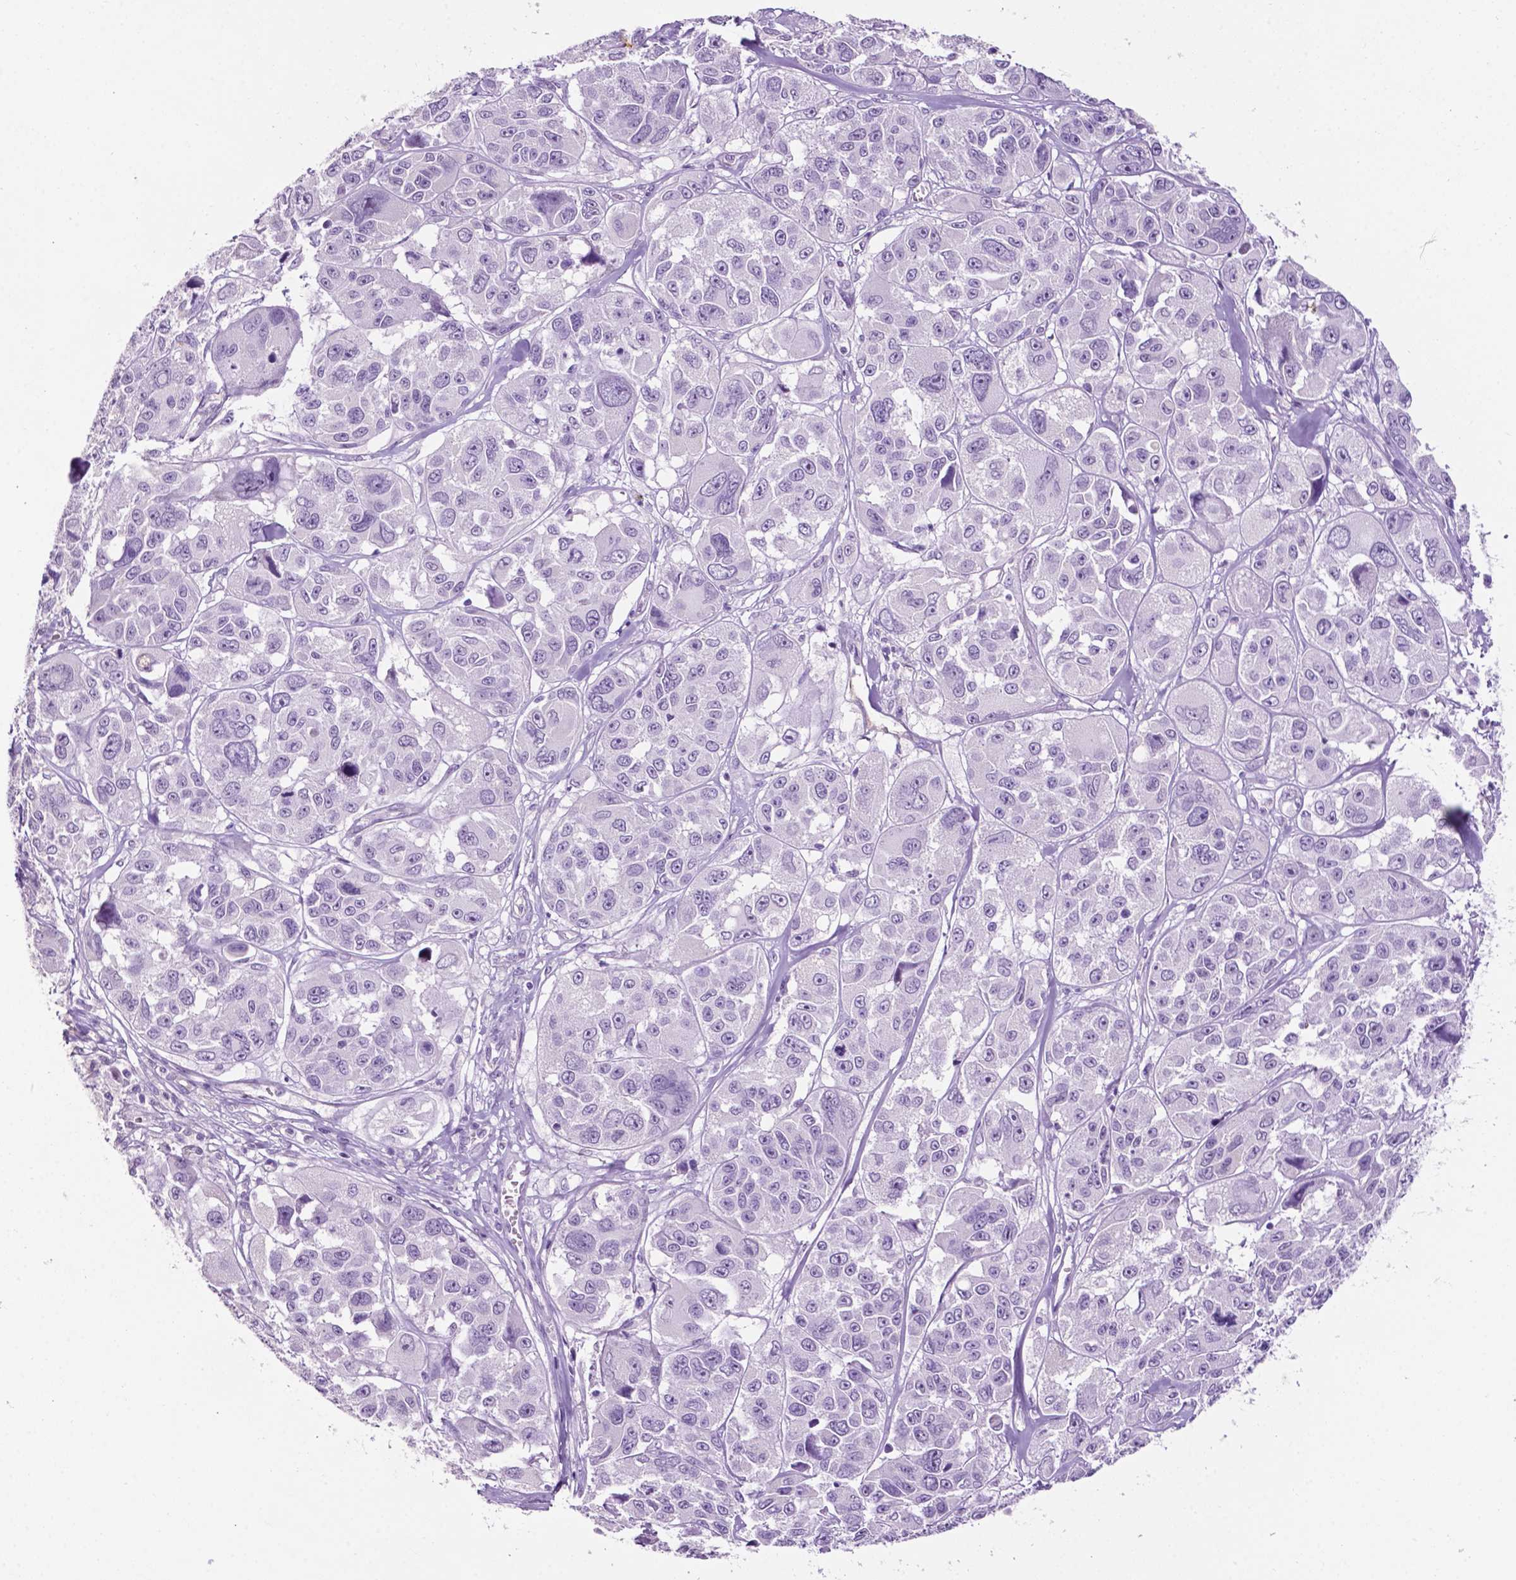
{"staining": {"intensity": "negative", "quantity": "none", "location": "none"}, "tissue": "melanoma", "cell_type": "Tumor cells", "image_type": "cancer", "snomed": [{"axis": "morphology", "description": "Malignant melanoma, NOS"}, {"axis": "topography", "description": "Skin"}], "caption": "Tumor cells show no significant expression in melanoma.", "gene": "PHGR1", "patient": {"sex": "female", "age": 66}}